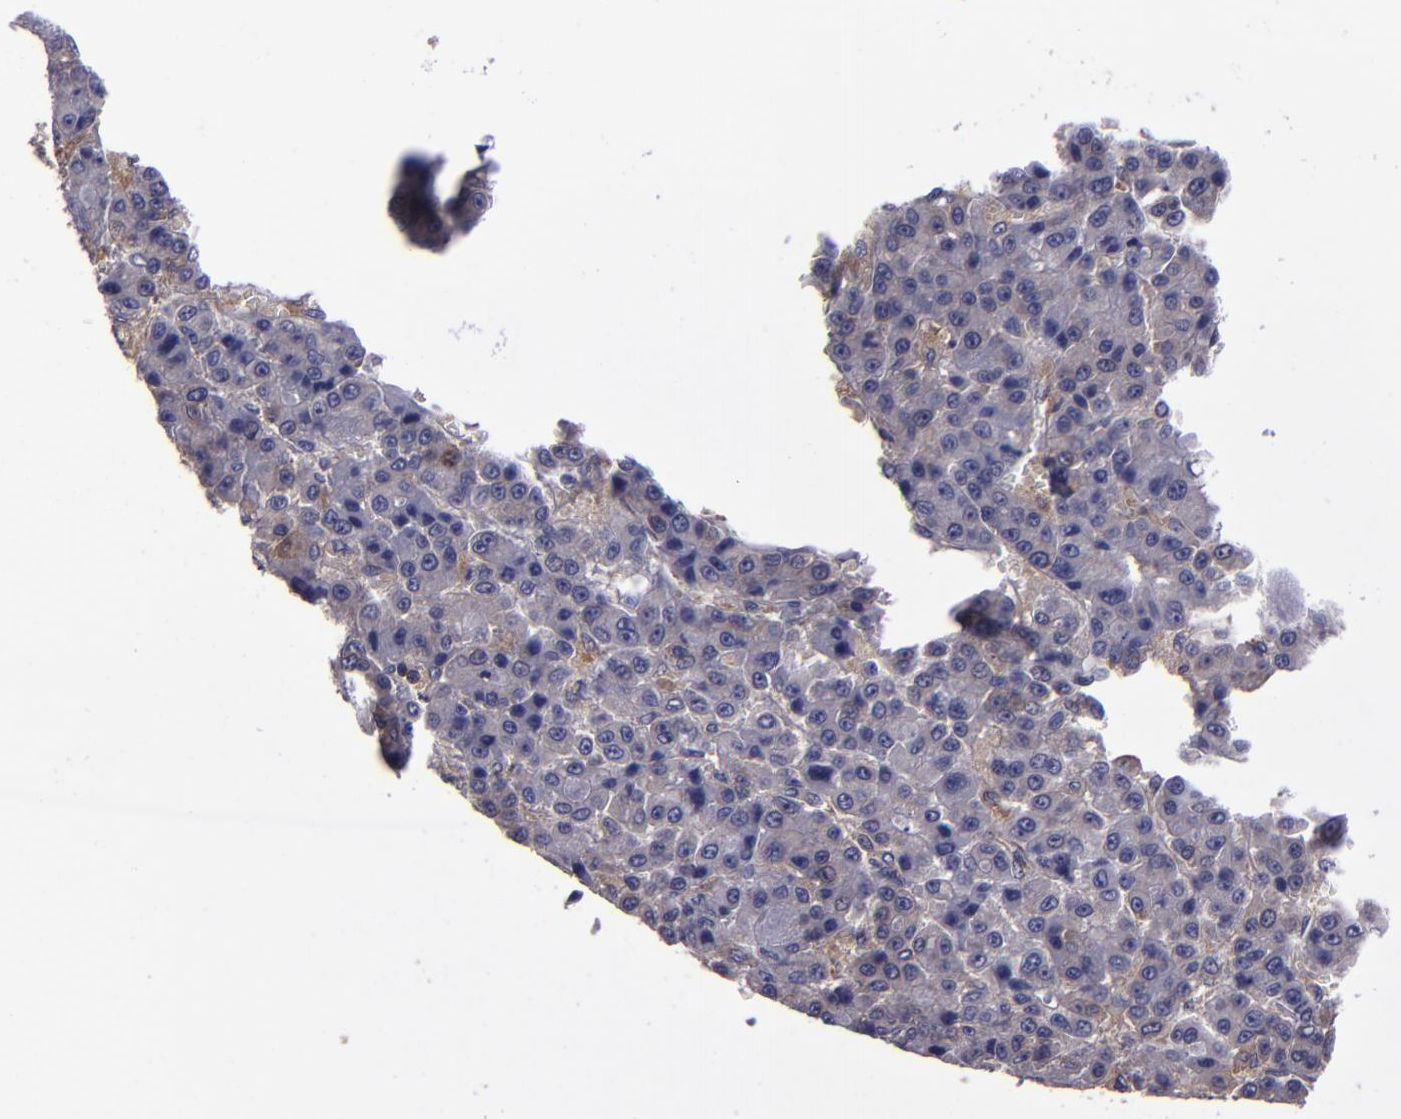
{"staining": {"intensity": "weak", "quantity": "<25%", "location": "cytoplasmic/membranous"}, "tissue": "liver cancer", "cell_type": "Tumor cells", "image_type": "cancer", "snomed": [{"axis": "morphology", "description": "Carcinoma, Hepatocellular, NOS"}, {"axis": "topography", "description": "Liver"}], "caption": "A high-resolution histopathology image shows immunohistochemistry staining of liver cancer (hepatocellular carcinoma), which displays no significant staining in tumor cells.", "gene": "CARS1", "patient": {"sex": "male", "age": 70}}